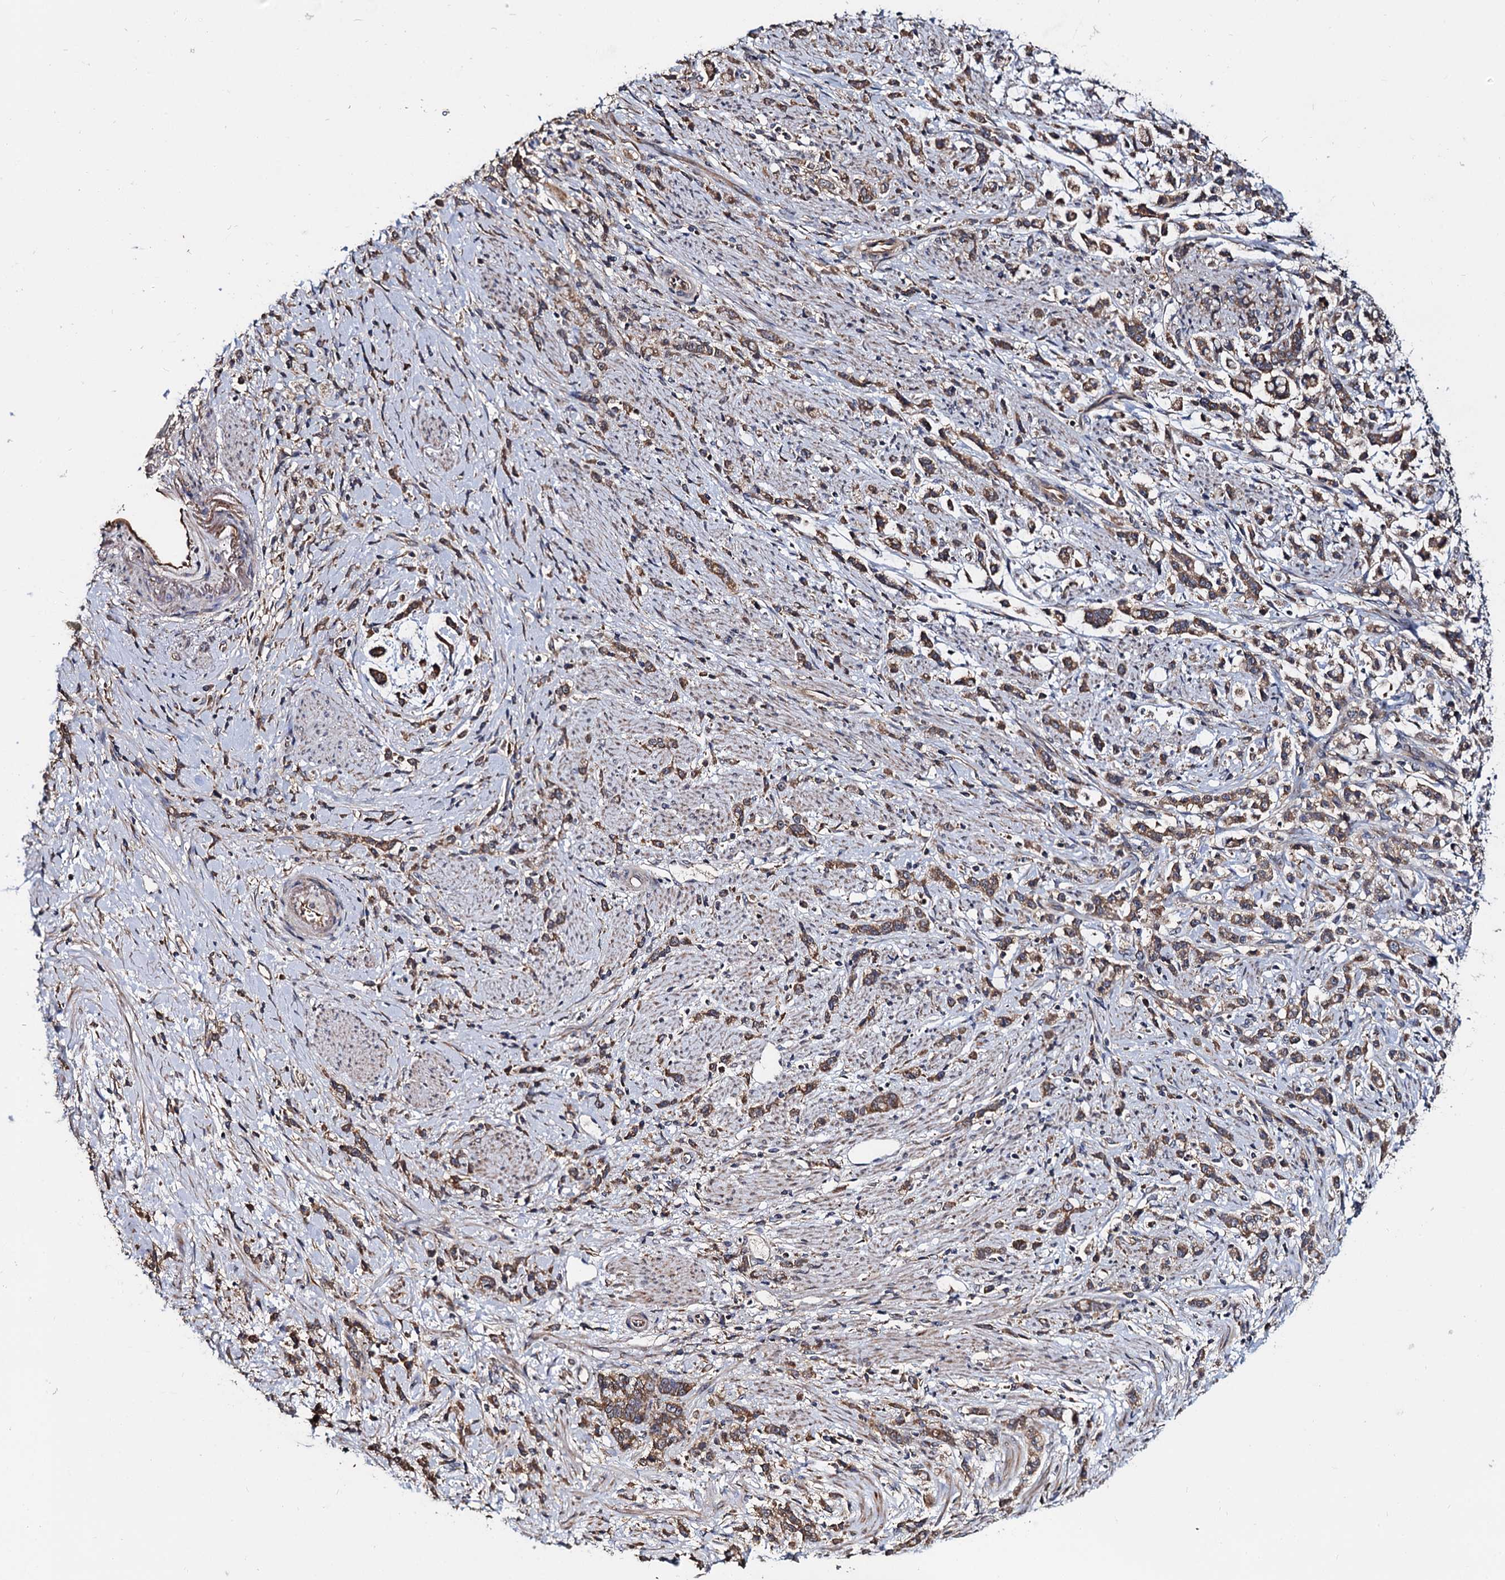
{"staining": {"intensity": "moderate", "quantity": ">75%", "location": "cytoplasmic/membranous"}, "tissue": "stomach cancer", "cell_type": "Tumor cells", "image_type": "cancer", "snomed": [{"axis": "morphology", "description": "Adenocarcinoma, NOS"}, {"axis": "topography", "description": "Stomach"}], "caption": "The image exhibits immunohistochemical staining of stomach adenocarcinoma. There is moderate cytoplasmic/membranous expression is present in about >75% of tumor cells.", "gene": "CEP192", "patient": {"sex": "female", "age": 60}}